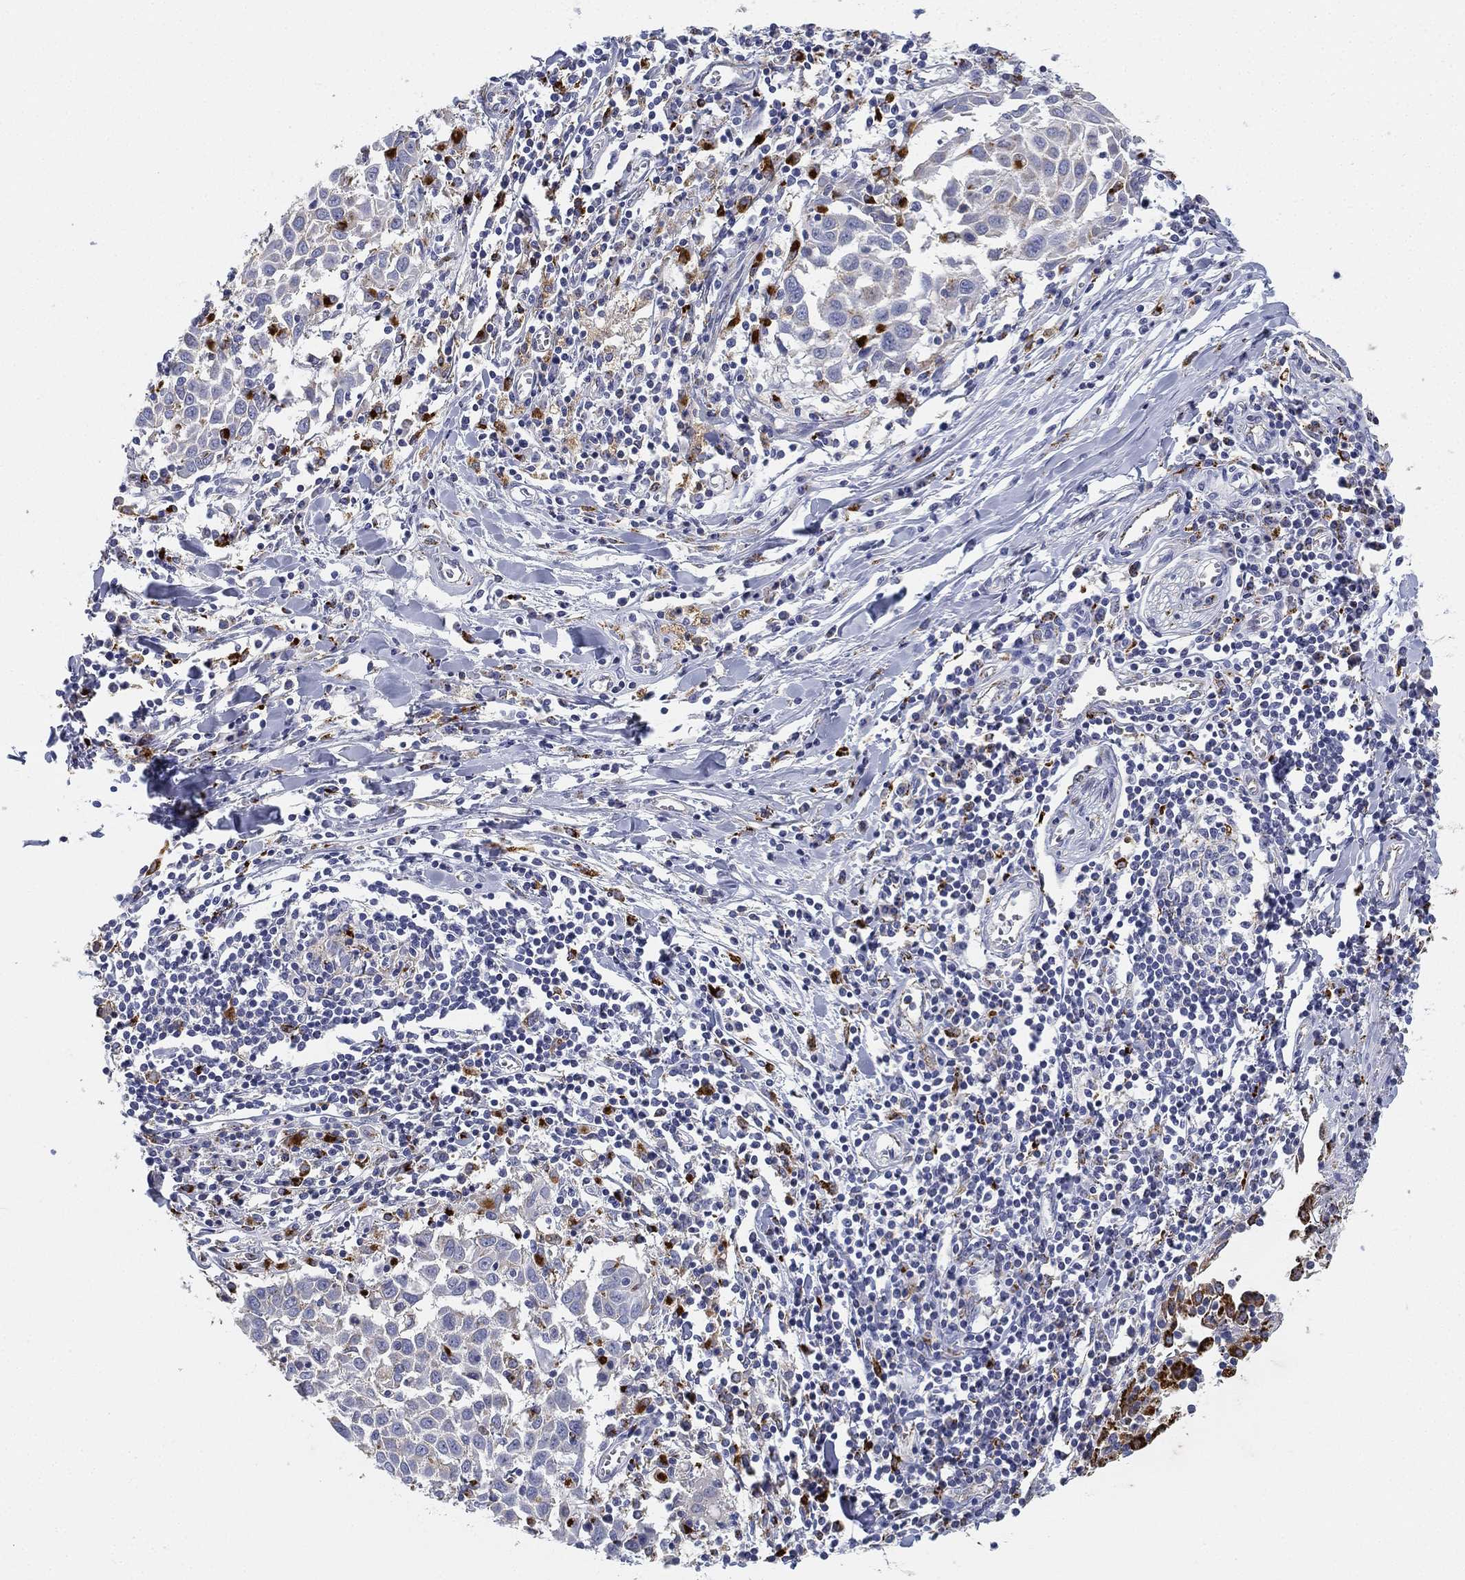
{"staining": {"intensity": "negative", "quantity": "none", "location": "none"}, "tissue": "lung cancer", "cell_type": "Tumor cells", "image_type": "cancer", "snomed": [{"axis": "morphology", "description": "Squamous cell carcinoma, NOS"}, {"axis": "topography", "description": "Lung"}], "caption": "An IHC histopathology image of lung squamous cell carcinoma is shown. There is no staining in tumor cells of lung squamous cell carcinoma.", "gene": "NPC2", "patient": {"sex": "male", "age": 57}}